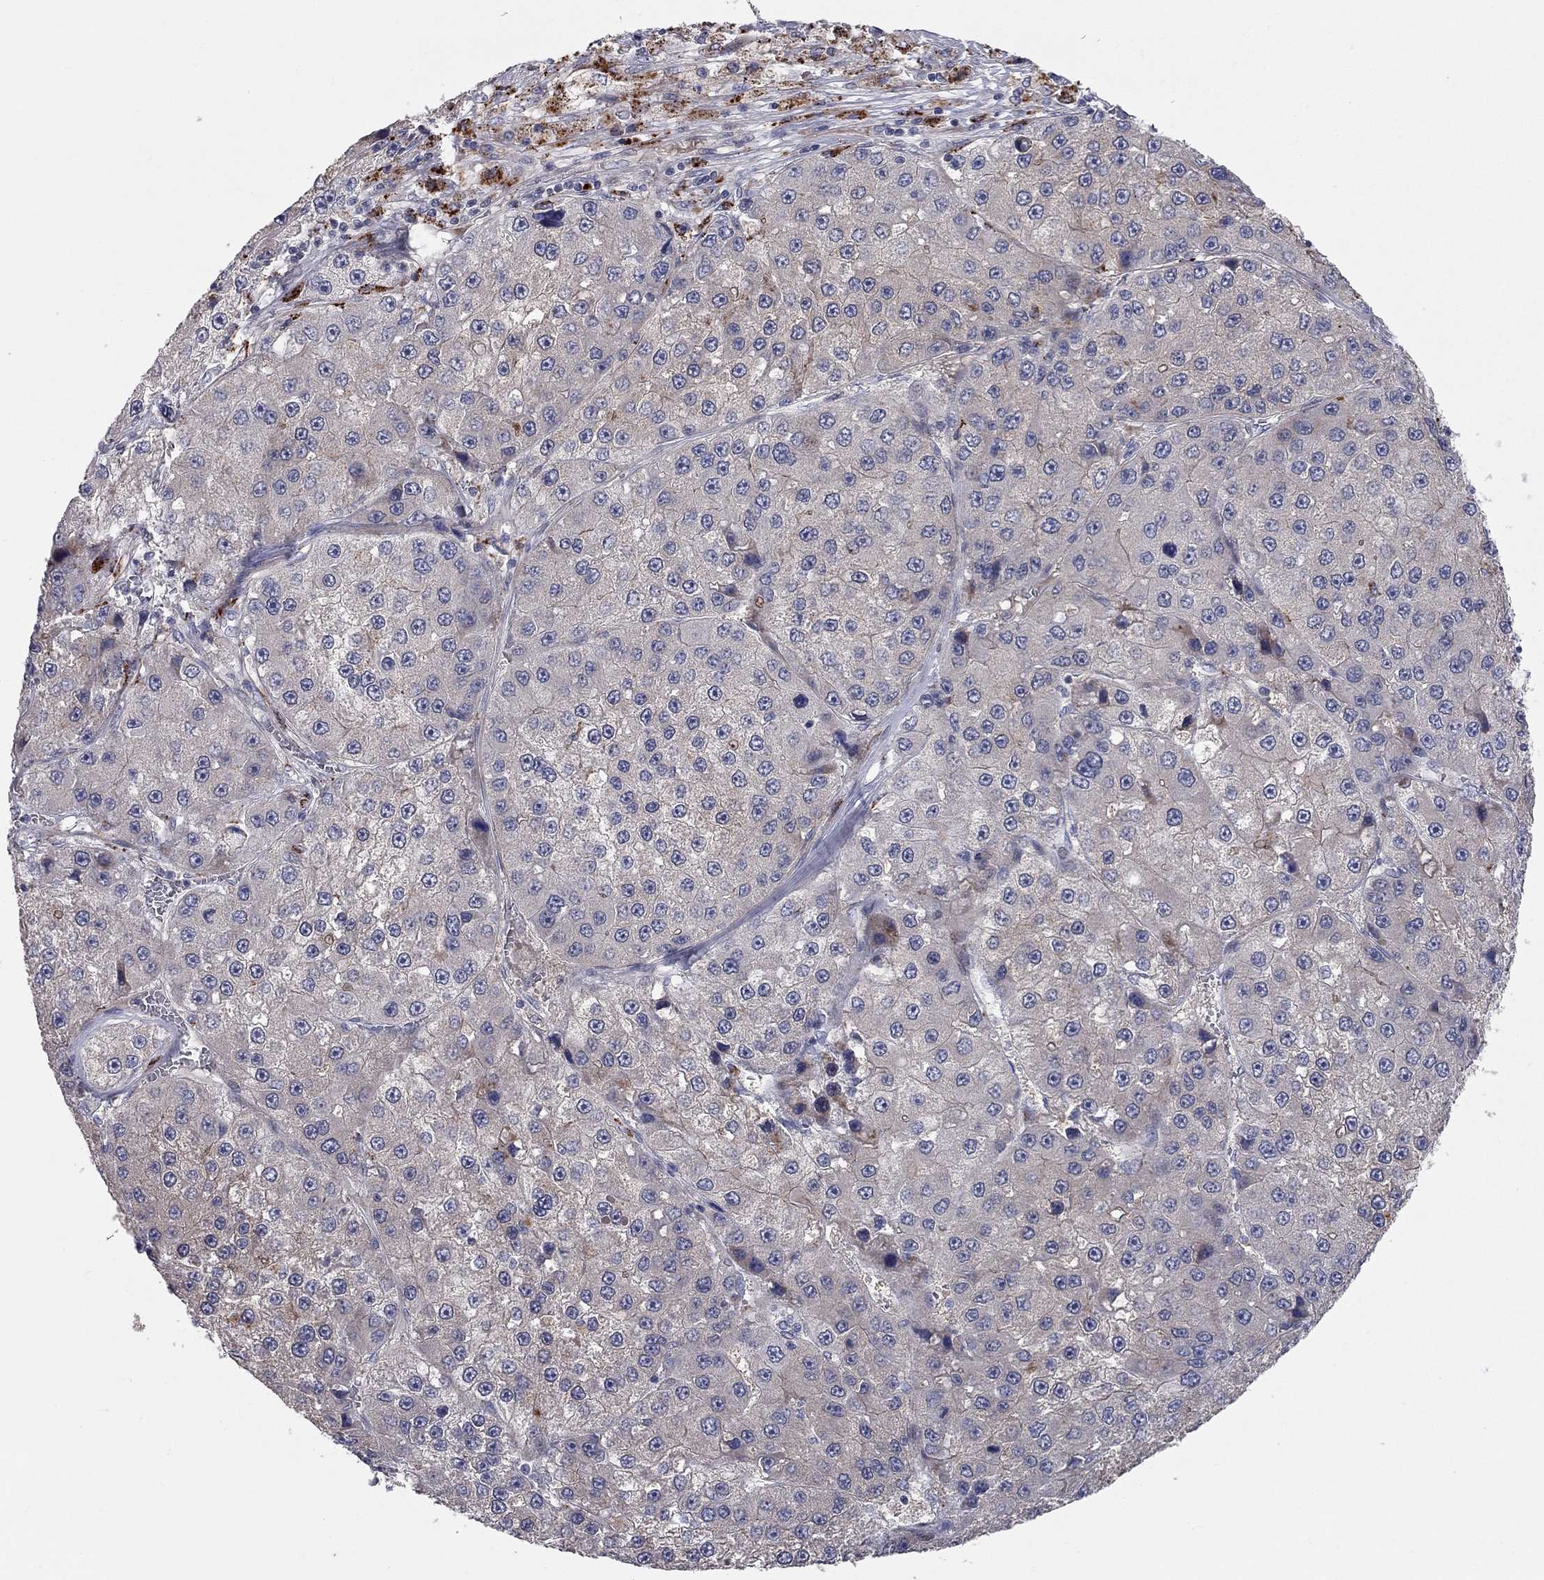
{"staining": {"intensity": "negative", "quantity": "none", "location": "none"}, "tissue": "liver cancer", "cell_type": "Tumor cells", "image_type": "cancer", "snomed": [{"axis": "morphology", "description": "Carcinoma, Hepatocellular, NOS"}, {"axis": "topography", "description": "Liver"}], "caption": "Human liver hepatocellular carcinoma stained for a protein using IHC shows no positivity in tumor cells.", "gene": "KANSL1L", "patient": {"sex": "female", "age": 73}}